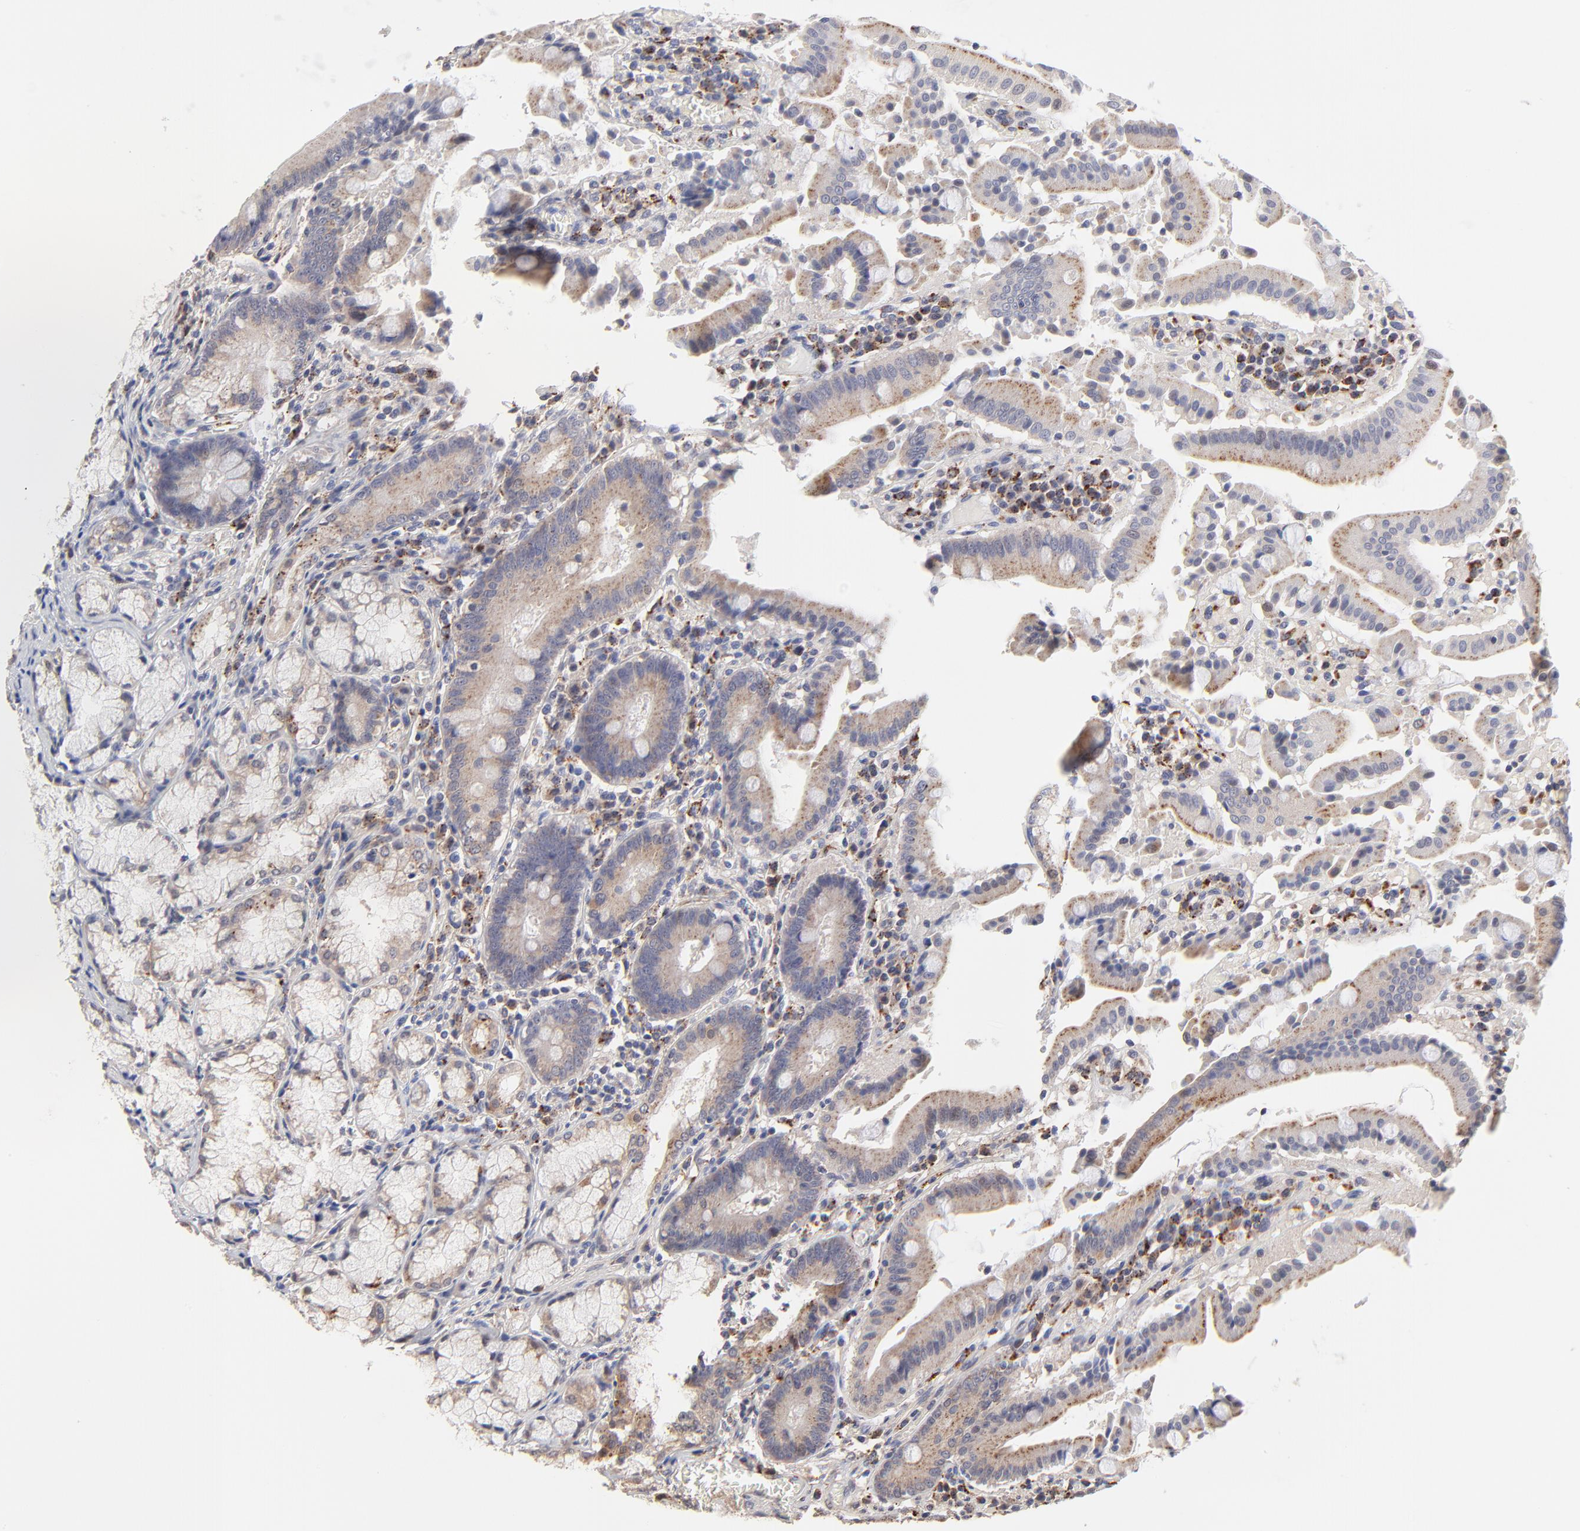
{"staining": {"intensity": "moderate", "quantity": "<25%", "location": "cytoplasmic/membranous"}, "tissue": "stomach", "cell_type": "Glandular cells", "image_type": "normal", "snomed": [{"axis": "morphology", "description": "Normal tissue, NOS"}, {"axis": "topography", "description": "Stomach, lower"}], "caption": "Immunohistochemistry (IHC) (DAB) staining of normal human stomach displays moderate cytoplasmic/membranous protein expression in about <25% of glandular cells.", "gene": "PDE4B", "patient": {"sex": "male", "age": 56}}